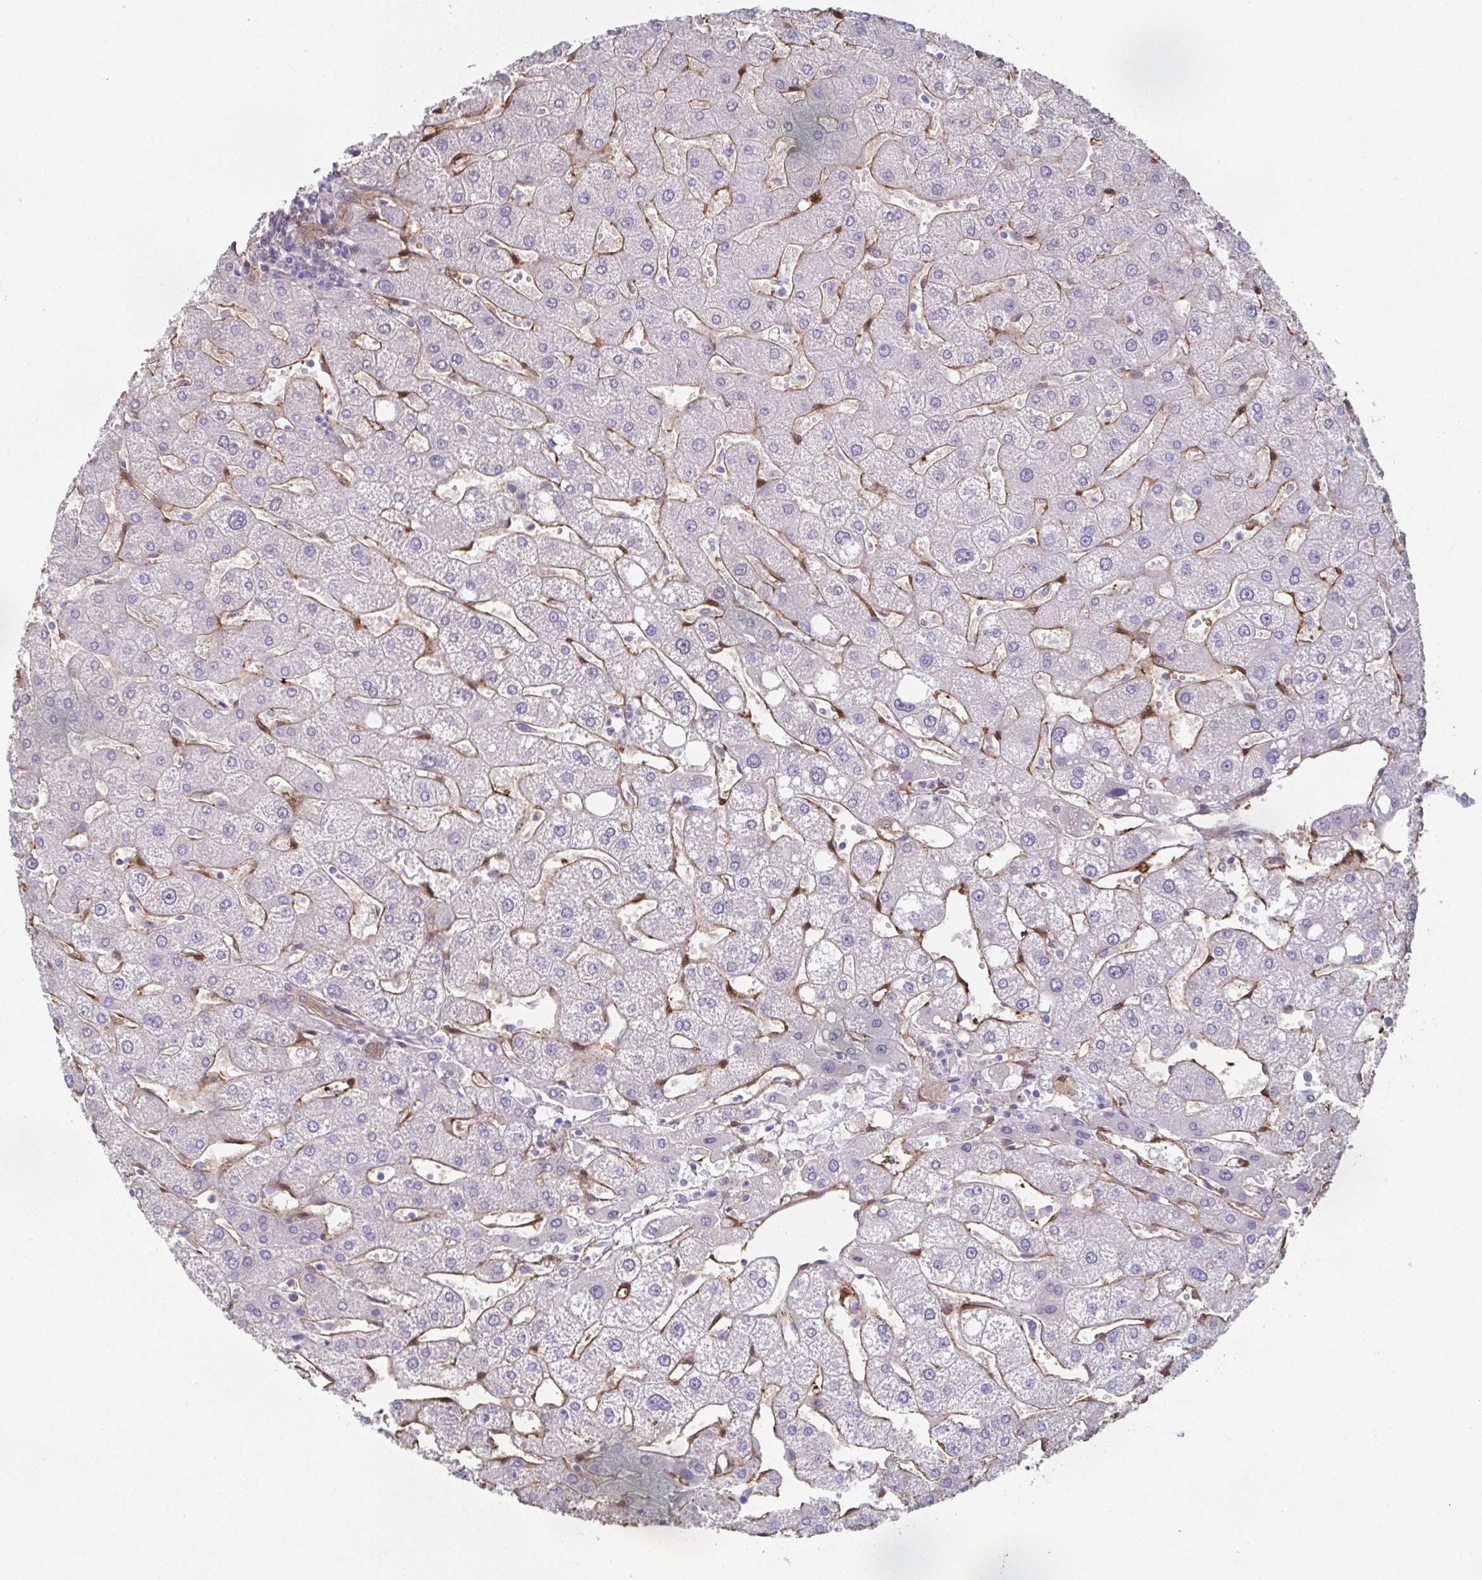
{"staining": {"intensity": "weak", "quantity": "<25%", "location": "cytoplasmic/membranous"}, "tissue": "liver", "cell_type": "Cholangiocytes", "image_type": "normal", "snomed": [{"axis": "morphology", "description": "Normal tissue, NOS"}, {"axis": "topography", "description": "Liver"}], "caption": "A micrograph of liver stained for a protein shows no brown staining in cholangiocytes.", "gene": "RBP1", "patient": {"sex": "male", "age": 67}}